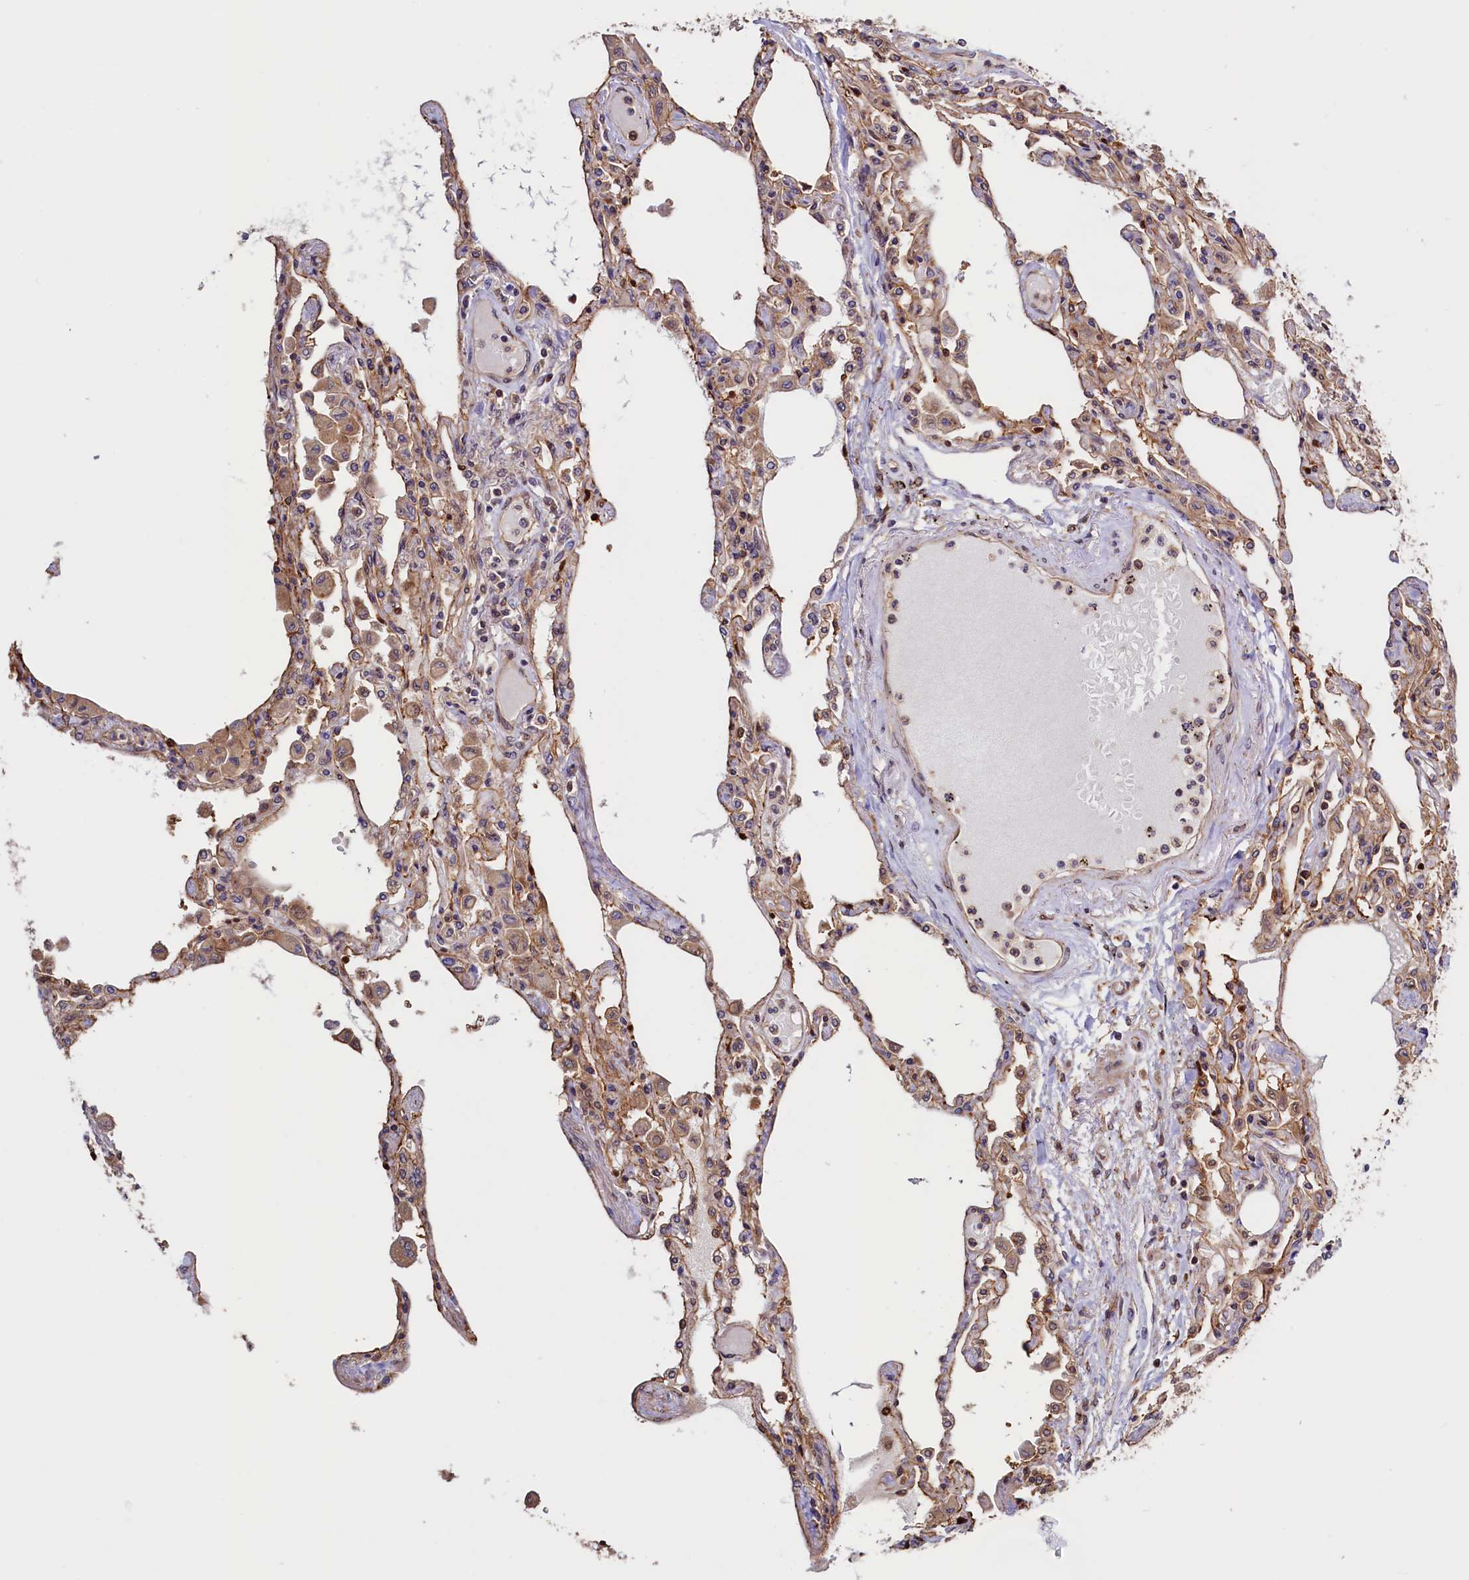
{"staining": {"intensity": "moderate", "quantity": "25%-75%", "location": "cytoplasmic/membranous"}, "tissue": "lung", "cell_type": "Alveolar cells", "image_type": "normal", "snomed": [{"axis": "morphology", "description": "Normal tissue, NOS"}, {"axis": "topography", "description": "Bronchus"}, {"axis": "topography", "description": "Lung"}], "caption": "Moderate cytoplasmic/membranous staining is seen in approximately 25%-75% of alveolar cells in benign lung. The protein of interest is stained brown, and the nuclei are stained in blue (DAB IHC with brightfield microscopy, high magnification).", "gene": "ATXN2L", "patient": {"sex": "female", "age": 49}}